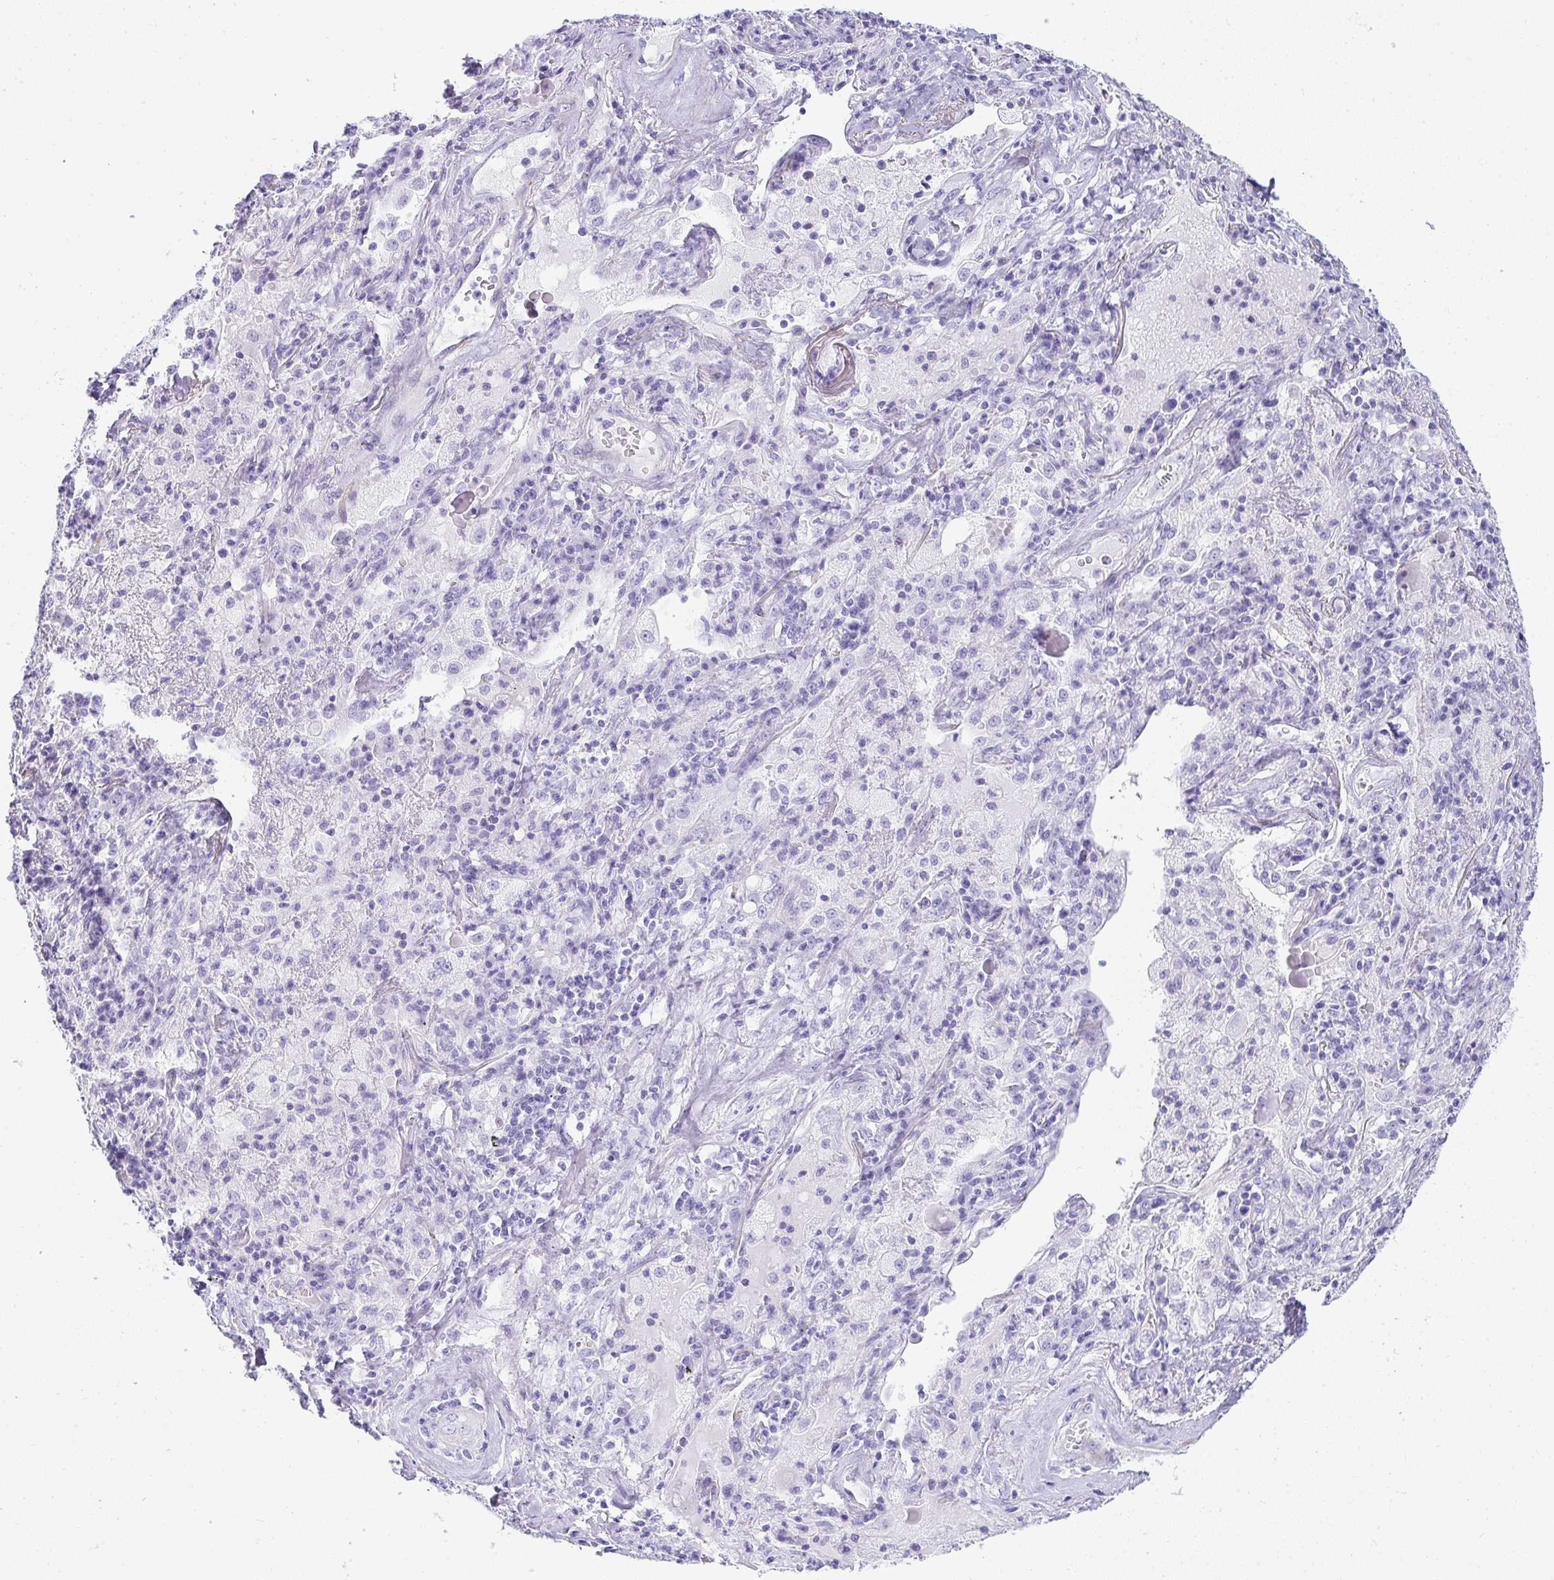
{"staining": {"intensity": "negative", "quantity": "none", "location": "none"}, "tissue": "lung cancer", "cell_type": "Tumor cells", "image_type": "cancer", "snomed": [{"axis": "morphology", "description": "Squamous cell carcinoma, NOS"}, {"axis": "topography", "description": "Lung"}], "caption": "Immunohistochemistry (IHC) of lung cancer displays no expression in tumor cells.", "gene": "PRND", "patient": {"sex": "male", "age": 71}}